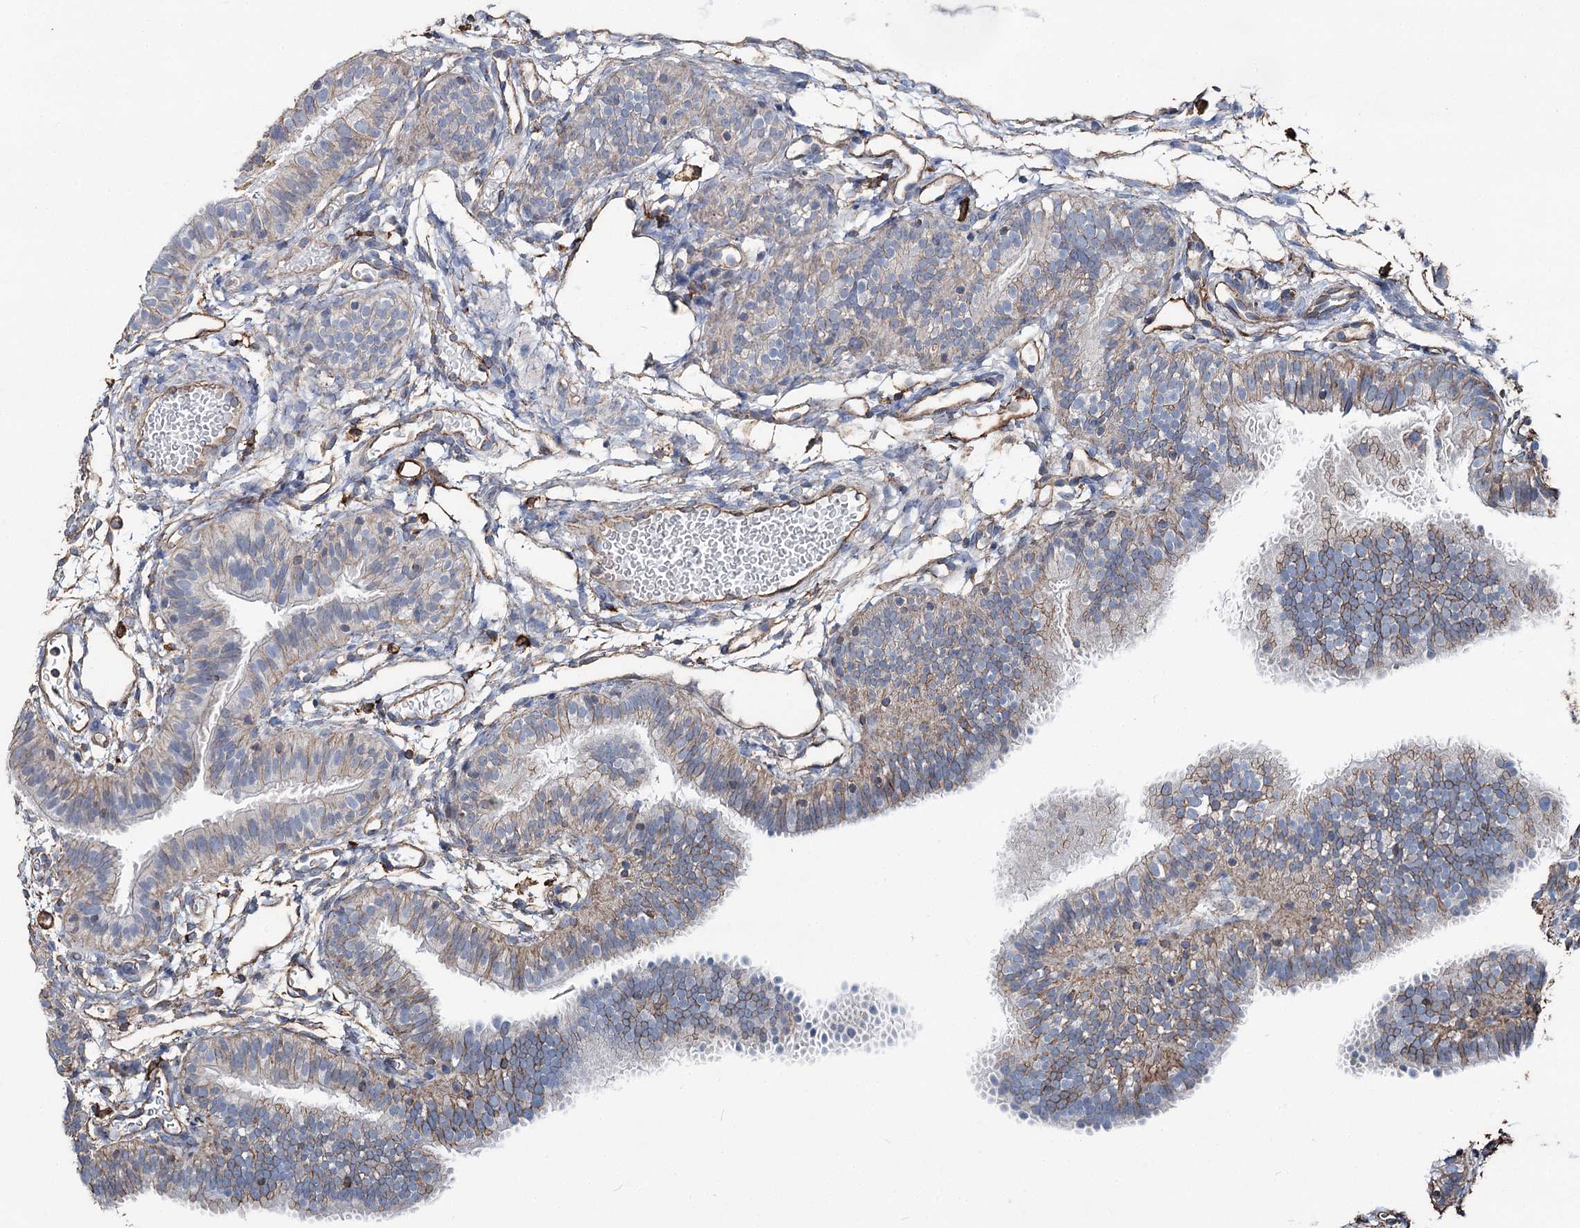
{"staining": {"intensity": "weak", "quantity": "25%-75%", "location": "cytoplasmic/membranous"}, "tissue": "fallopian tube", "cell_type": "Glandular cells", "image_type": "normal", "snomed": [{"axis": "morphology", "description": "Normal tissue, NOS"}, {"axis": "topography", "description": "Fallopian tube"}], "caption": "Fallopian tube stained with DAB (3,3'-diaminobenzidine) immunohistochemistry (IHC) shows low levels of weak cytoplasmic/membranous positivity in approximately 25%-75% of glandular cells. (DAB IHC with brightfield microscopy, high magnification).", "gene": "CLEC4M", "patient": {"sex": "female", "age": 35}}